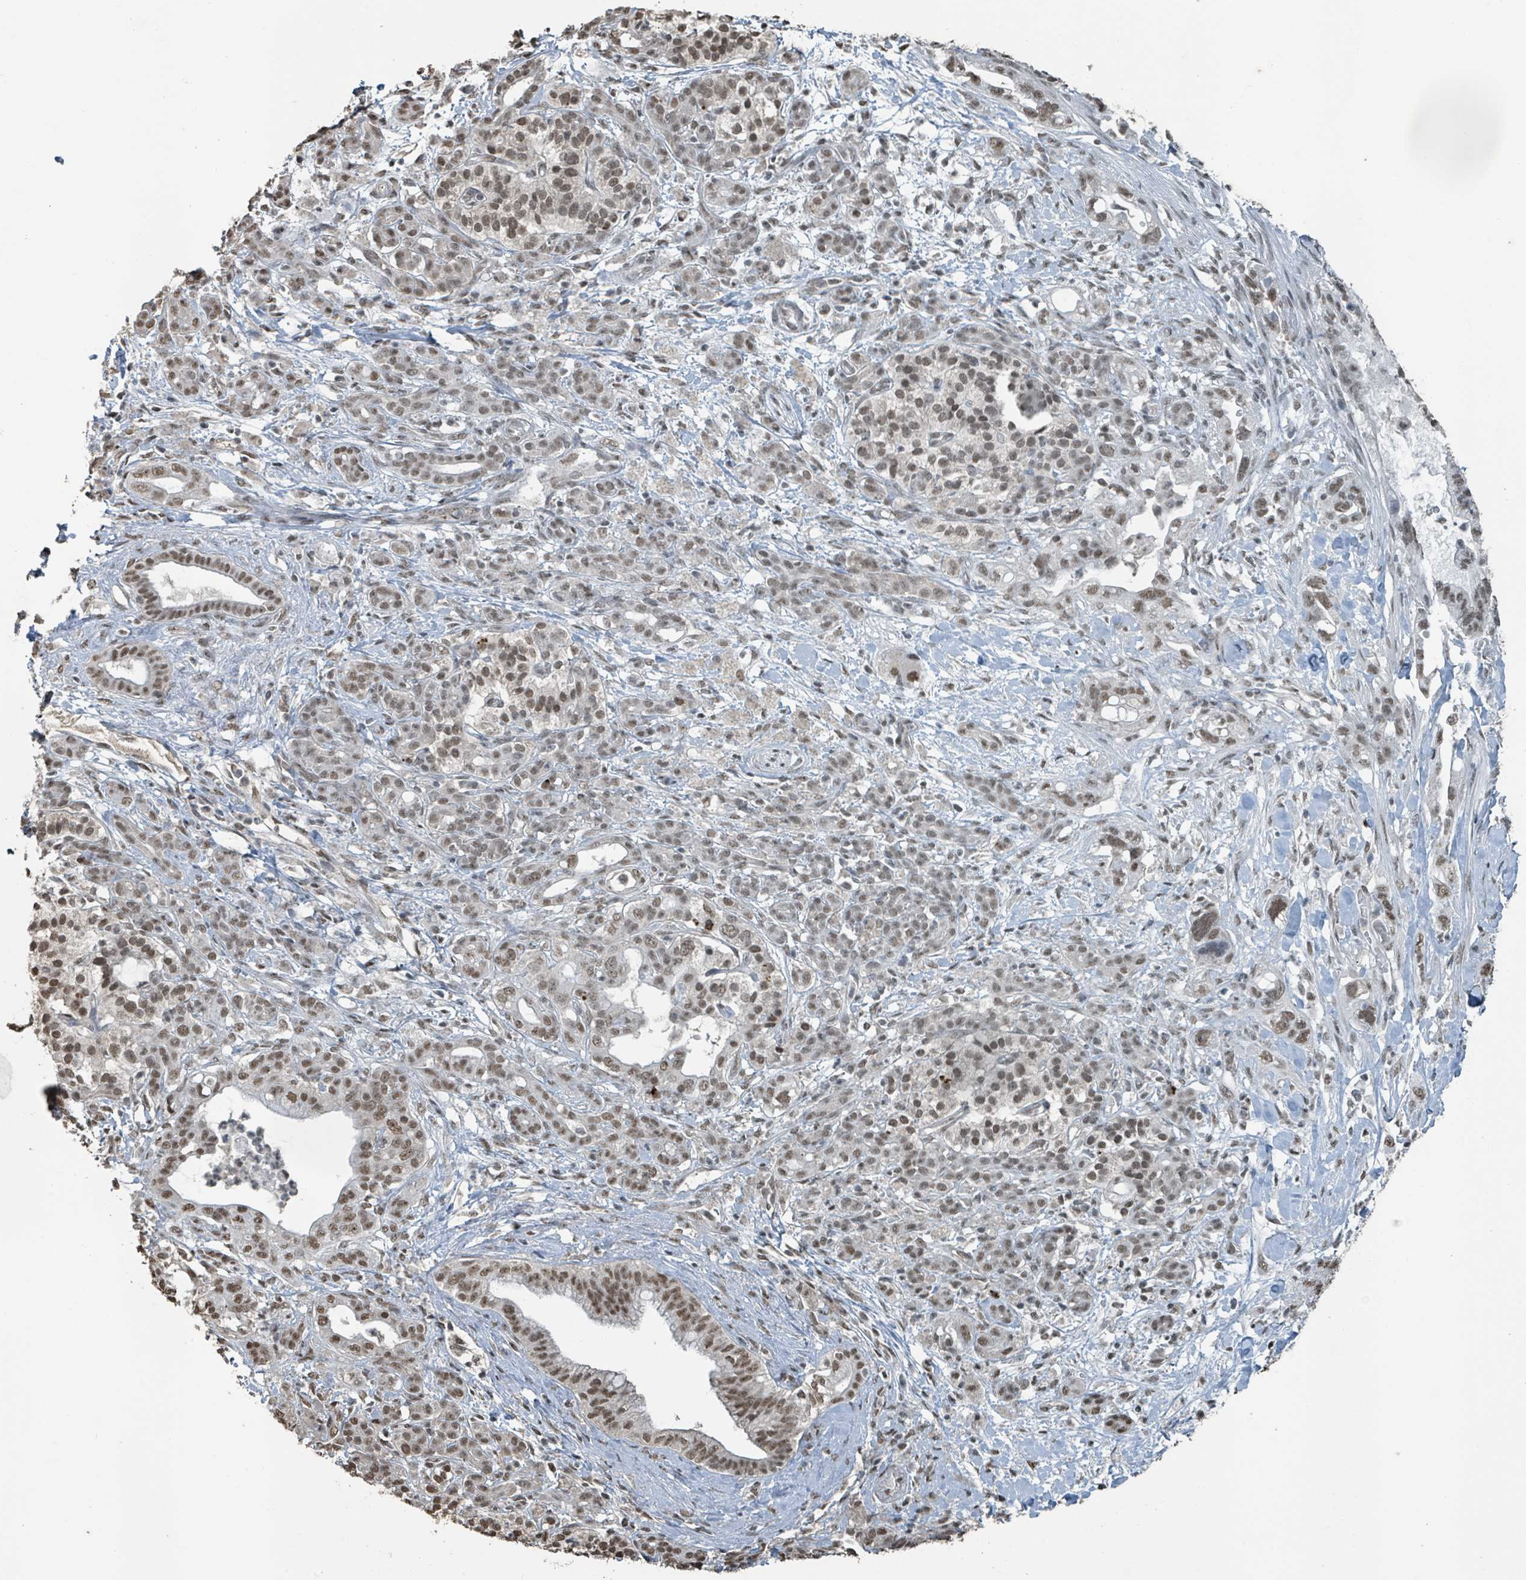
{"staining": {"intensity": "moderate", "quantity": ">75%", "location": "nuclear"}, "tissue": "pancreatic cancer", "cell_type": "Tumor cells", "image_type": "cancer", "snomed": [{"axis": "morphology", "description": "Adenocarcinoma, NOS"}, {"axis": "topography", "description": "Pancreas"}], "caption": "The micrograph exhibits staining of pancreatic cancer, revealing moderate nuclear protein positivity (brown color) within tumor cells.", "gene": "PHIP", "patient": {"sex": "male", "age": 44}}